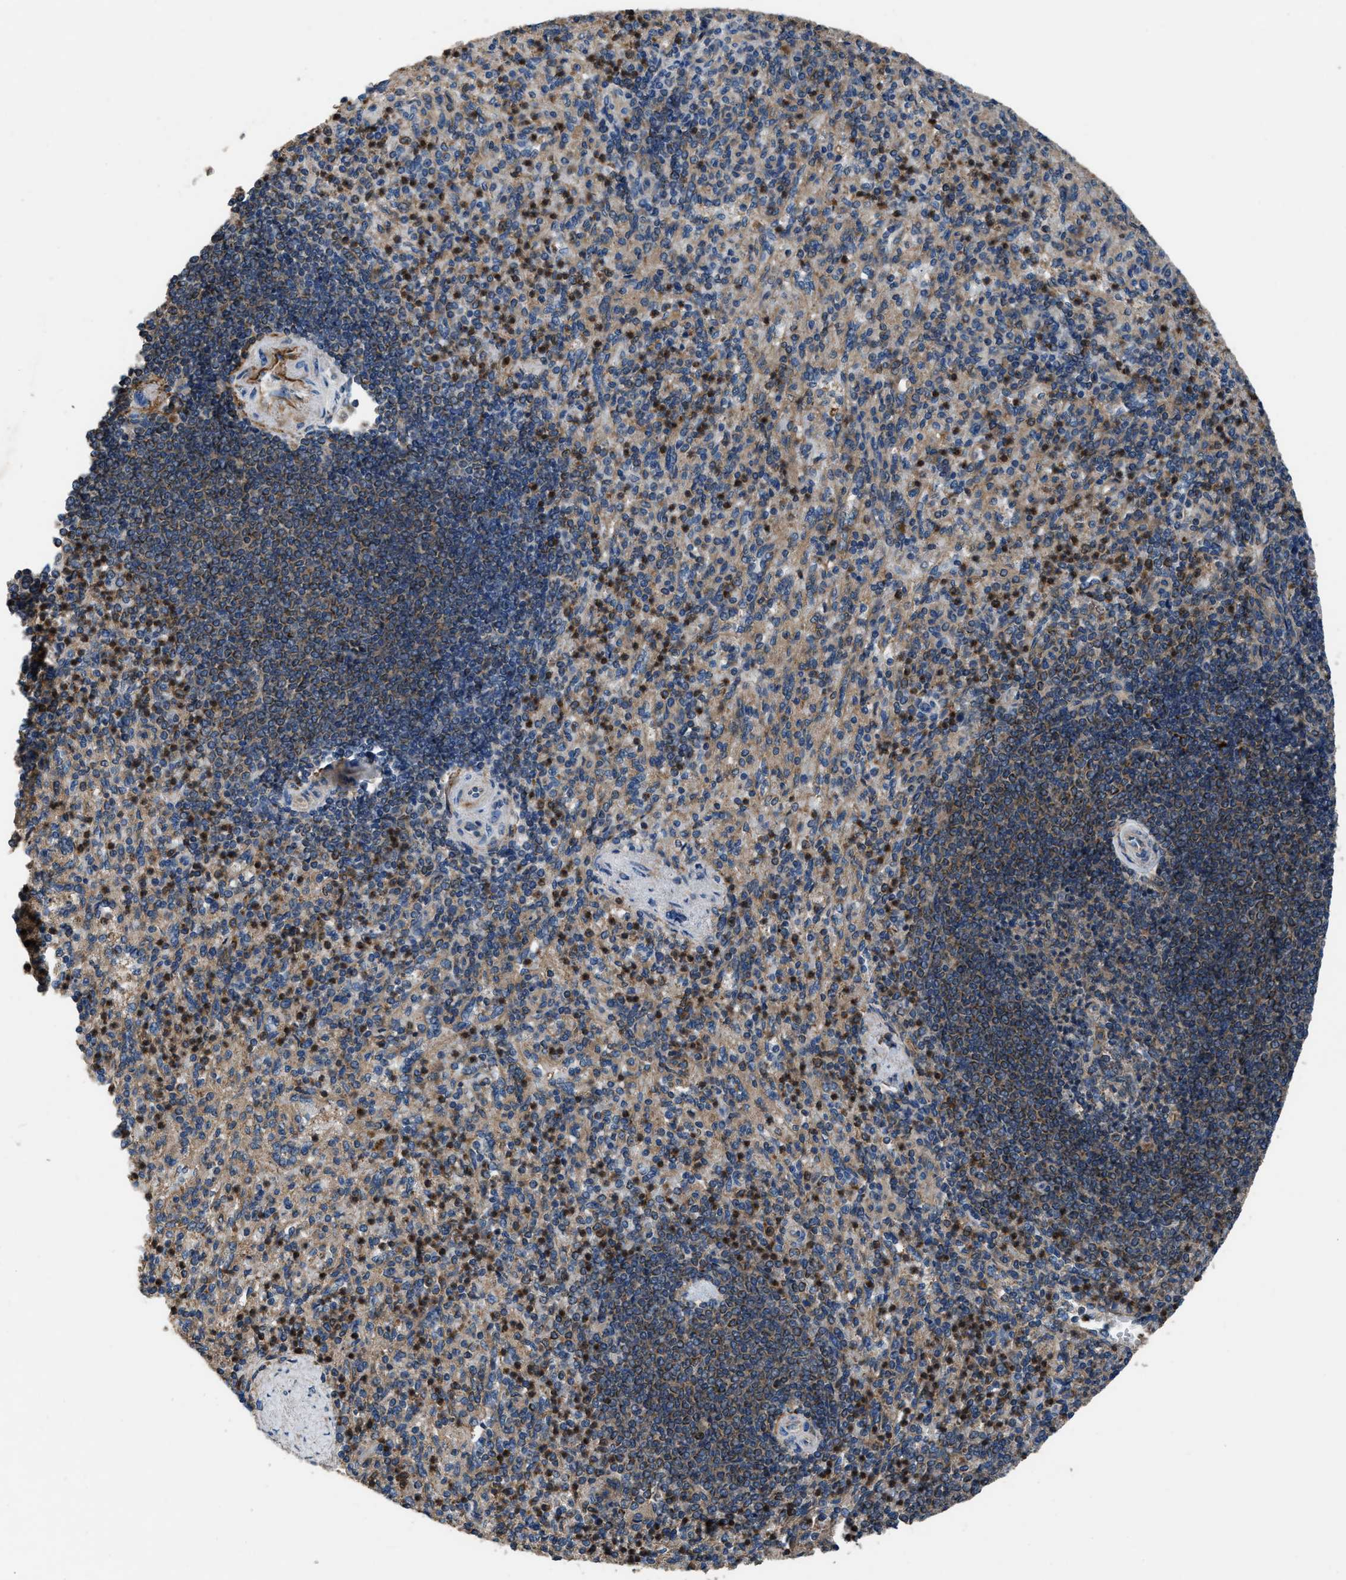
{"staining": {"intensity": "strong", "quantity": ">75%", "location": "cytoplasmic/membranous,nuclear"}, "tissue": "spleen", "cell_type": "Cells in red pulp", "image_type": "normal", "snomed": [{"axis": "morphology", "description": "Normal tissue, NOS"}, {"axis": "topography", "description": "Spleen"}], "caption": "Protein staining by IHC exhibits strong cytoplasmic/membranous,nuclear staining in about >75% of cells in red pulp in benign spleen.", "gene": "USP25", "patient": {"sex": "female", "age": 74}}